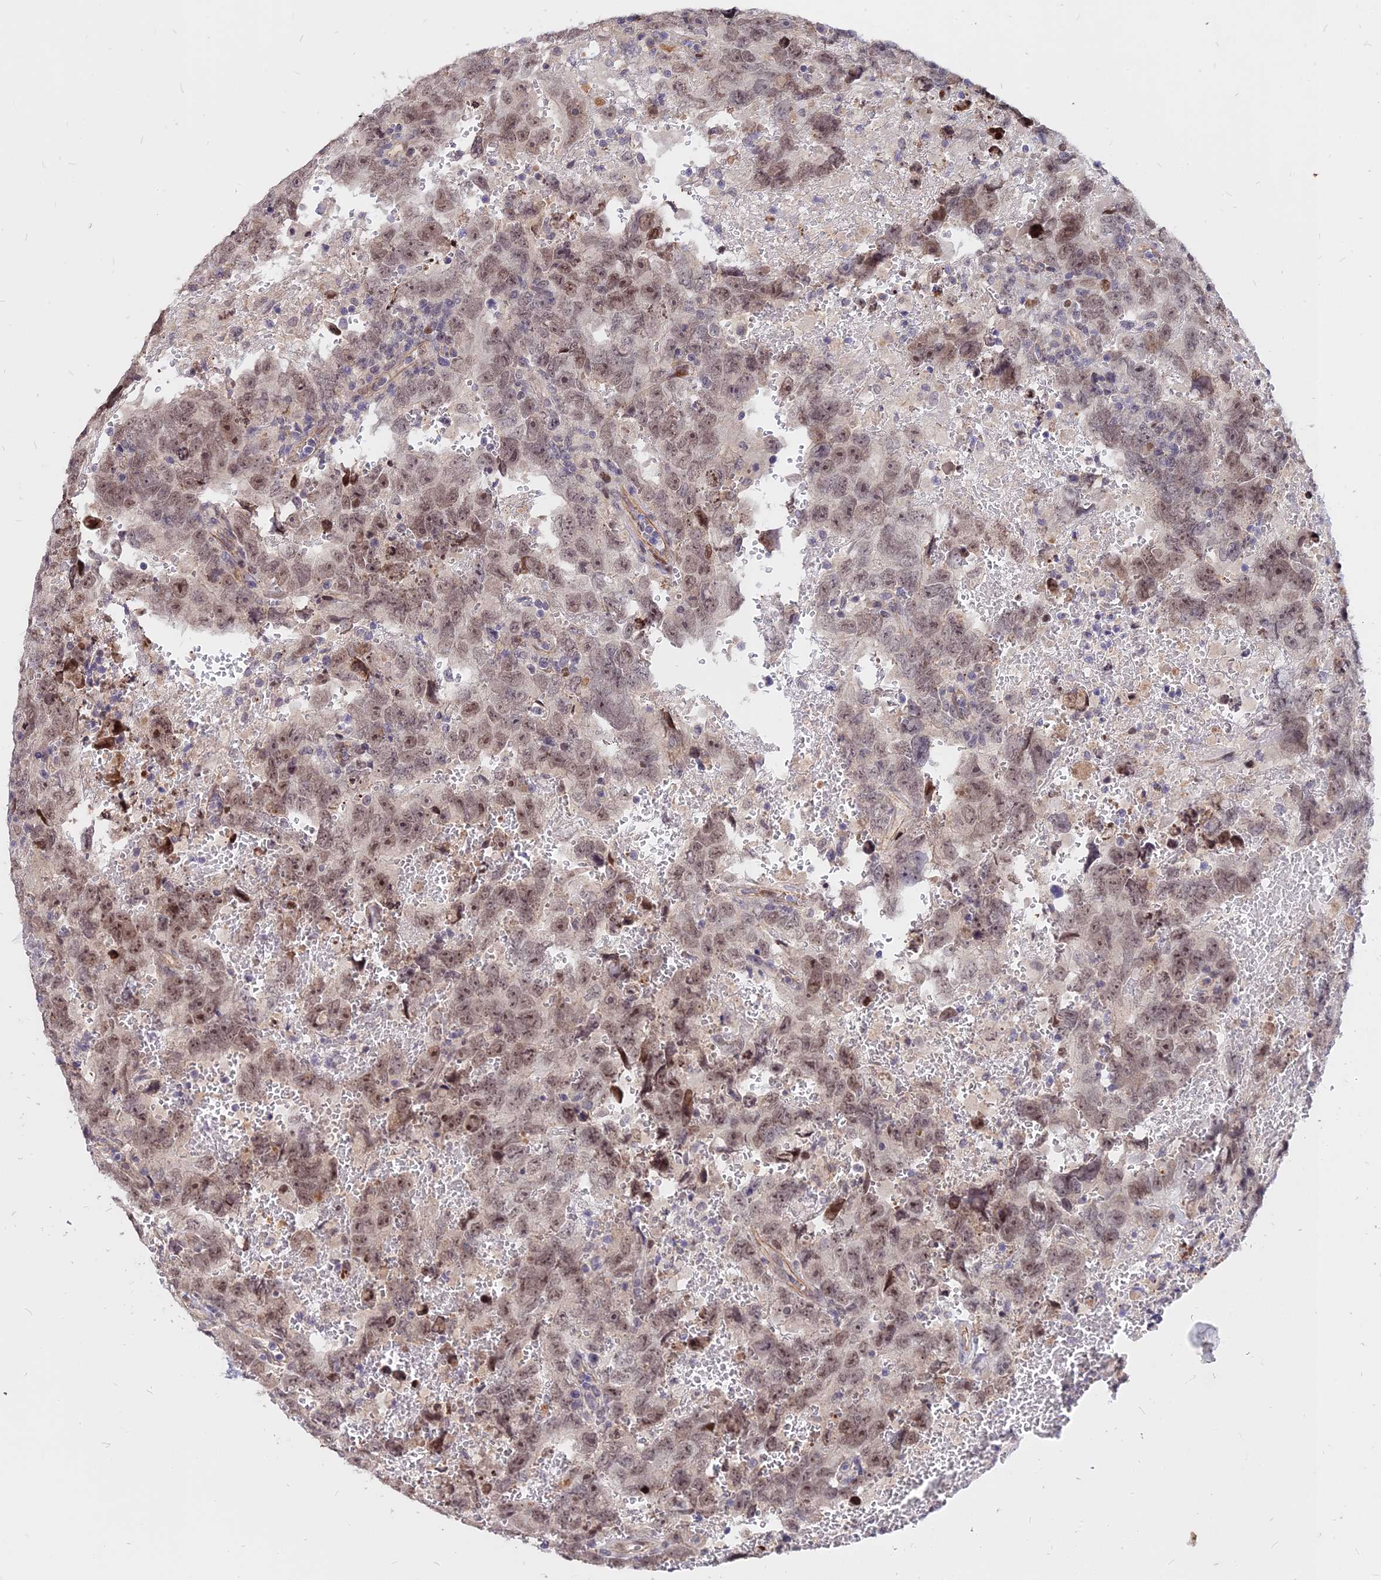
{"staining": {"intensity": "moderate", "quantity": ">75%", "location": "nuclear"}, "tissue": "testis cancer", "cell_type": "Tumor cells", "image_type": "cancer", "snomed": [{"axis": "morphology", "description": "Carcinoma, Embryonal, NOS"}, {"axis": "topography", "description": "Testis"}], "caption": "Embryonal carcinoma (testis) was stained to show a protein in brown. There is medium levels of moderate nuclear expression in about >75% of tumor cells.", "gene": "C11orf68", "patient": {"sex": "male", "age": 45}}